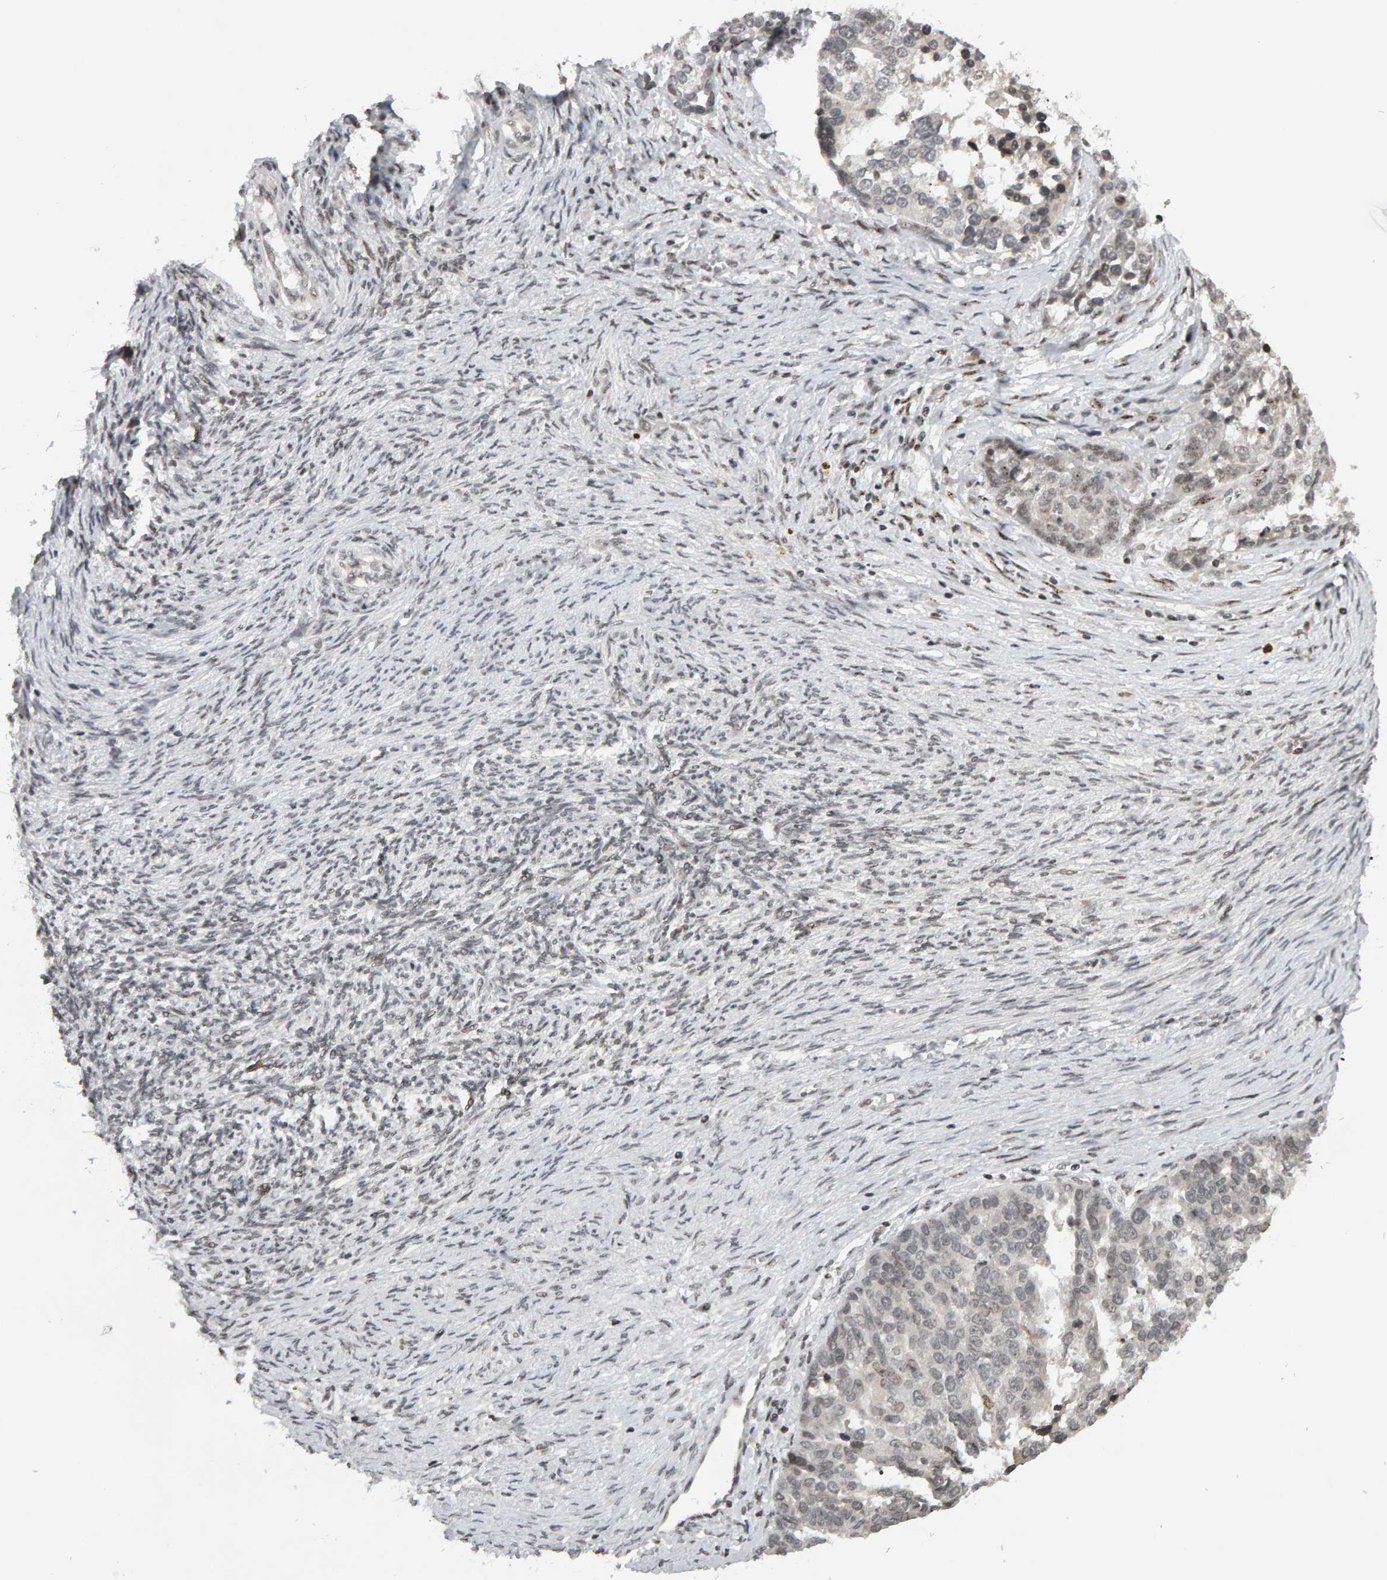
{"staining": {"intensity": "weak", "quantity": "<25%", "location": "nuclear"}, "tissue": "ovarian cancer", "cell_type": "Tumor cells", "image_type": "cancer", "snomed": [{"axis": "morphology", "description": "Cystadenocarcinoma, serous, NOS"}, {"axis": "topography", "description": "Ovary"}], "caption": "Tumor cells are negative for protein expression in human ovarian cancer.", "gene": "TRAM1", "patient": {"sex": "female", "age": 44}}